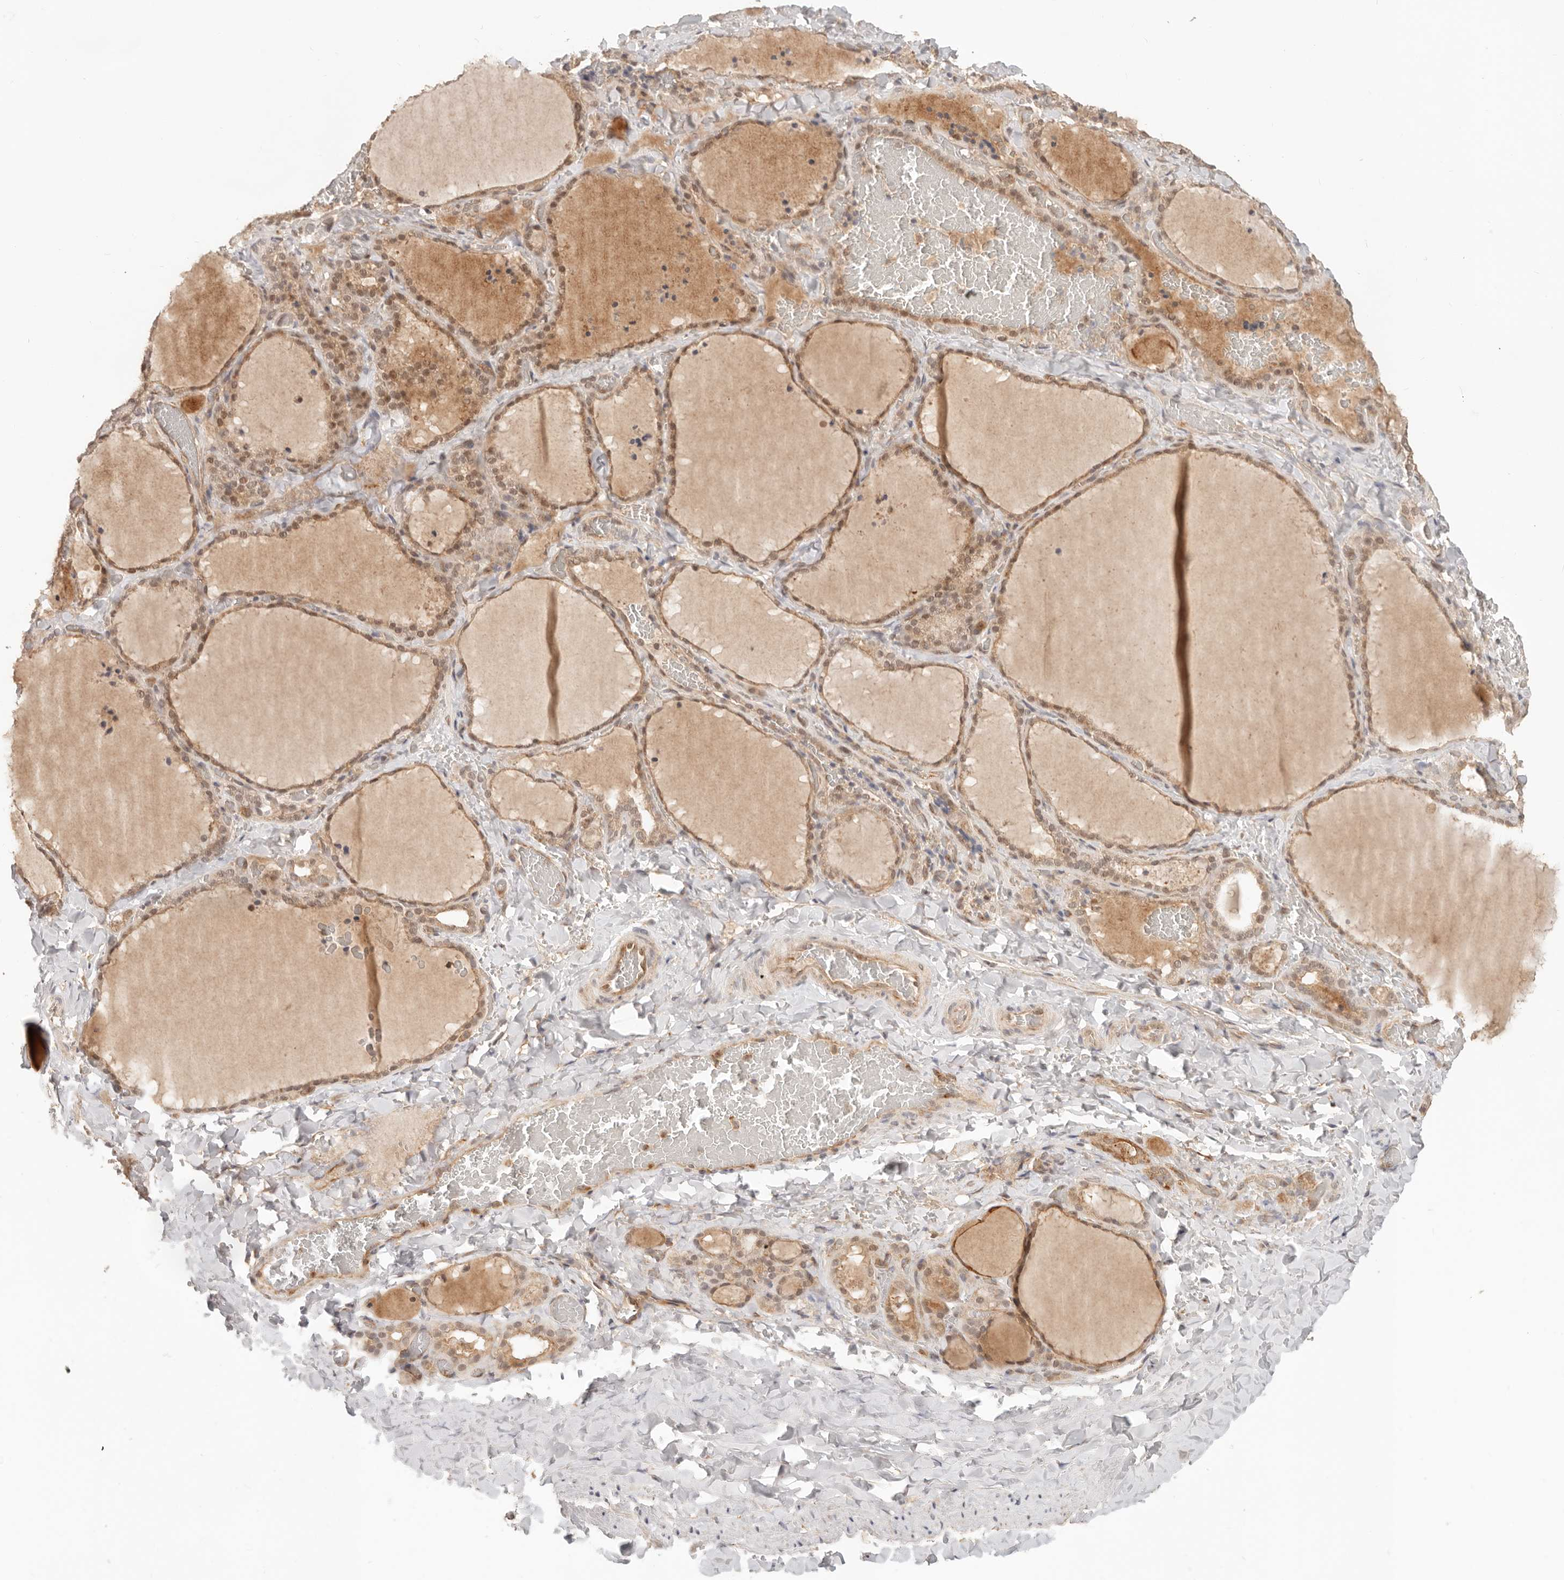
{"staining": {"intensity": "moderate", "quantity": ">75%", "location": "cytoplasmic/membranous,nuclear"}, "tissue": "thyroid gland", "cell_type": "Glandular cells", "image_type": "normal", "snomed": [{"axis": "morphology", "description": "Normal tissue, NOS"}, {"axis": "topography", "description": "Thyroid gland"}], "caption": "Moderate cytoplasmic/membranous,nuclear protein positivity is seen in approximately >75% of glandular cells in thyroid gland.", "gene": "HEXD", "patient": {"sex": "female", "age": 22}}